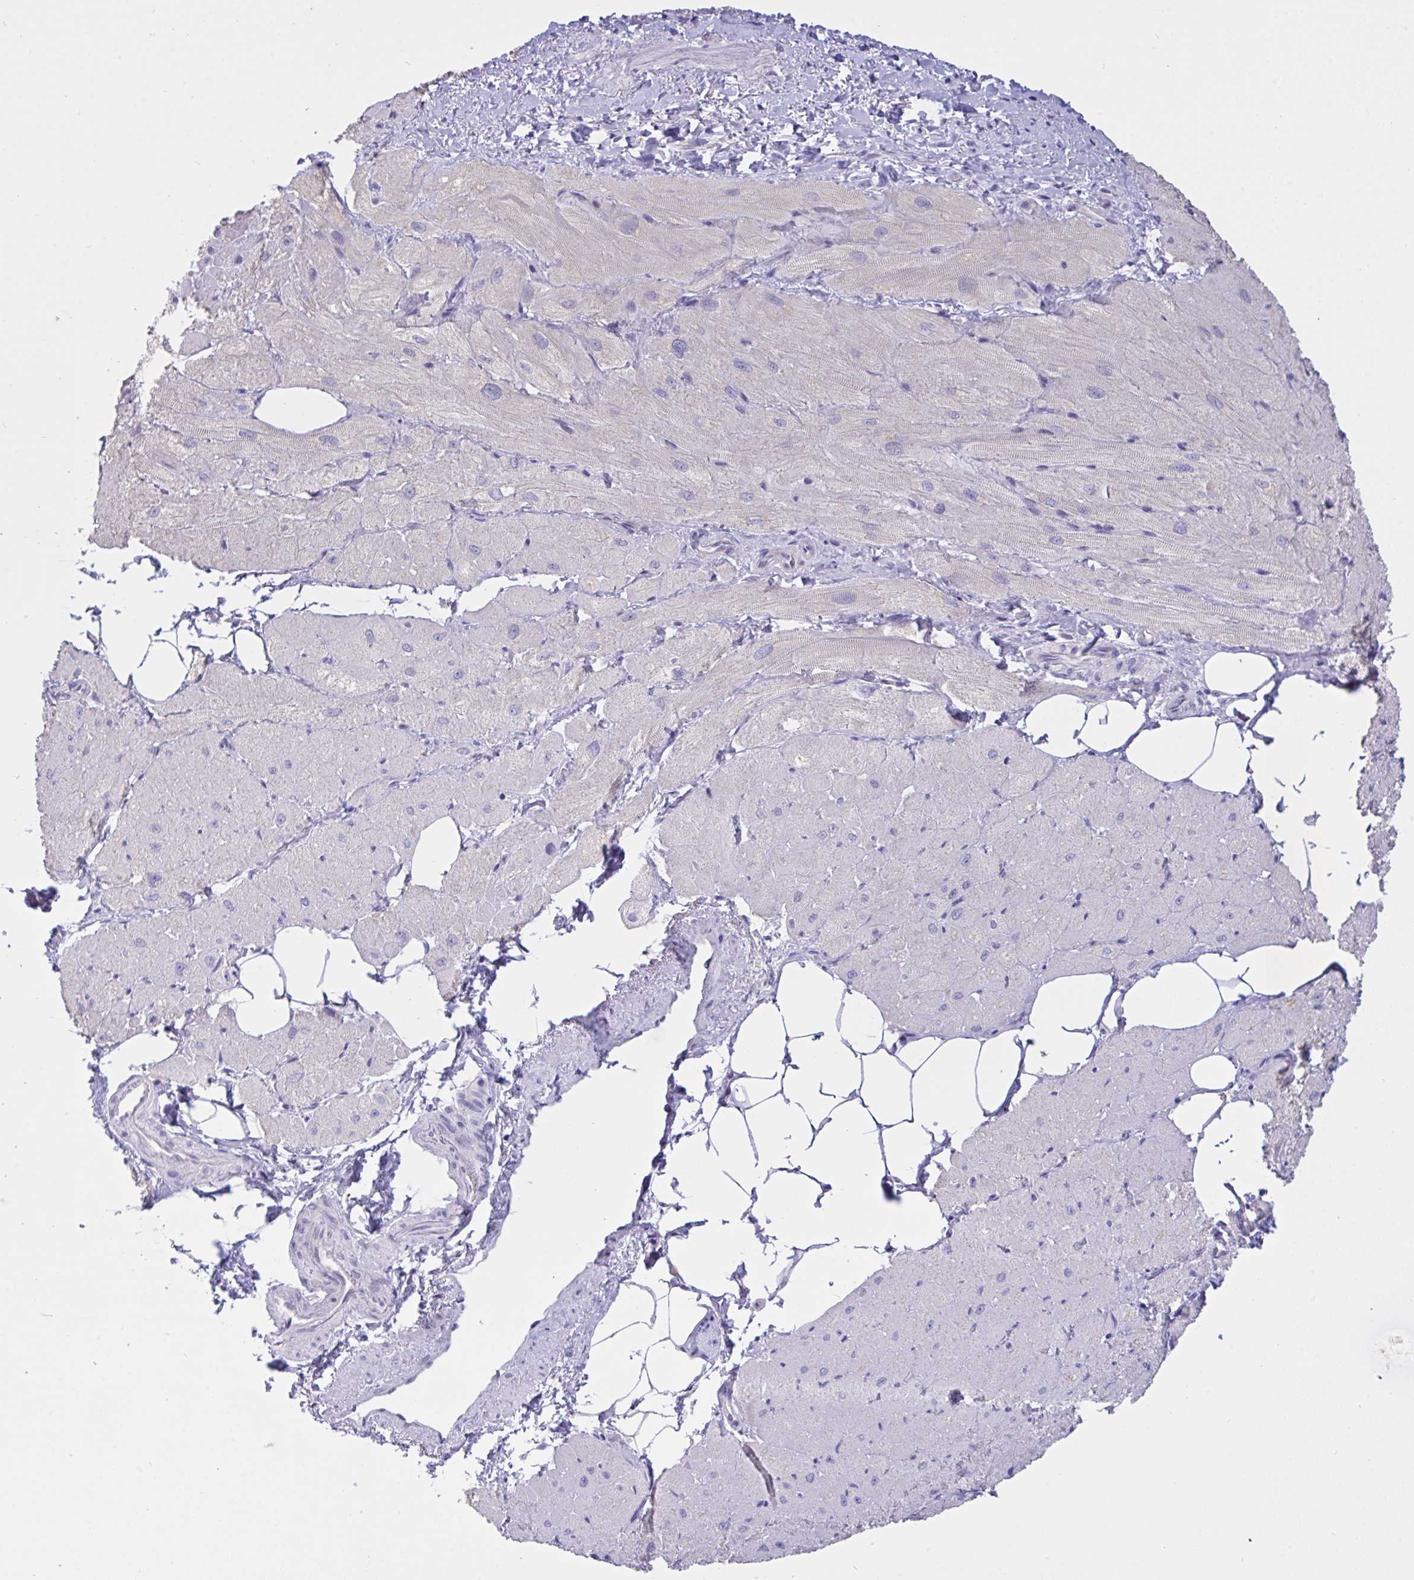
{"staining": {"intensity": "moderate", "quantity": "<25%", "location": "cytoplasmic/membranous"}, "tissue": "heart muscle", "cell_type": "Cardiomyocytes", "image_type": "normal", "snomed": [{"axis": "morphology", "description": "Normal tissue, NOS"}, {"axis": "topography", "description": "Heart"}], "caption": "Protein staining reveals moderate cytoplasmic/membranous positivity in about <25% of cardiomyocytes in unremarkable heart muscle.", "gene": "TMEM41A", "patient": {"sex": "male", "age": 62}}